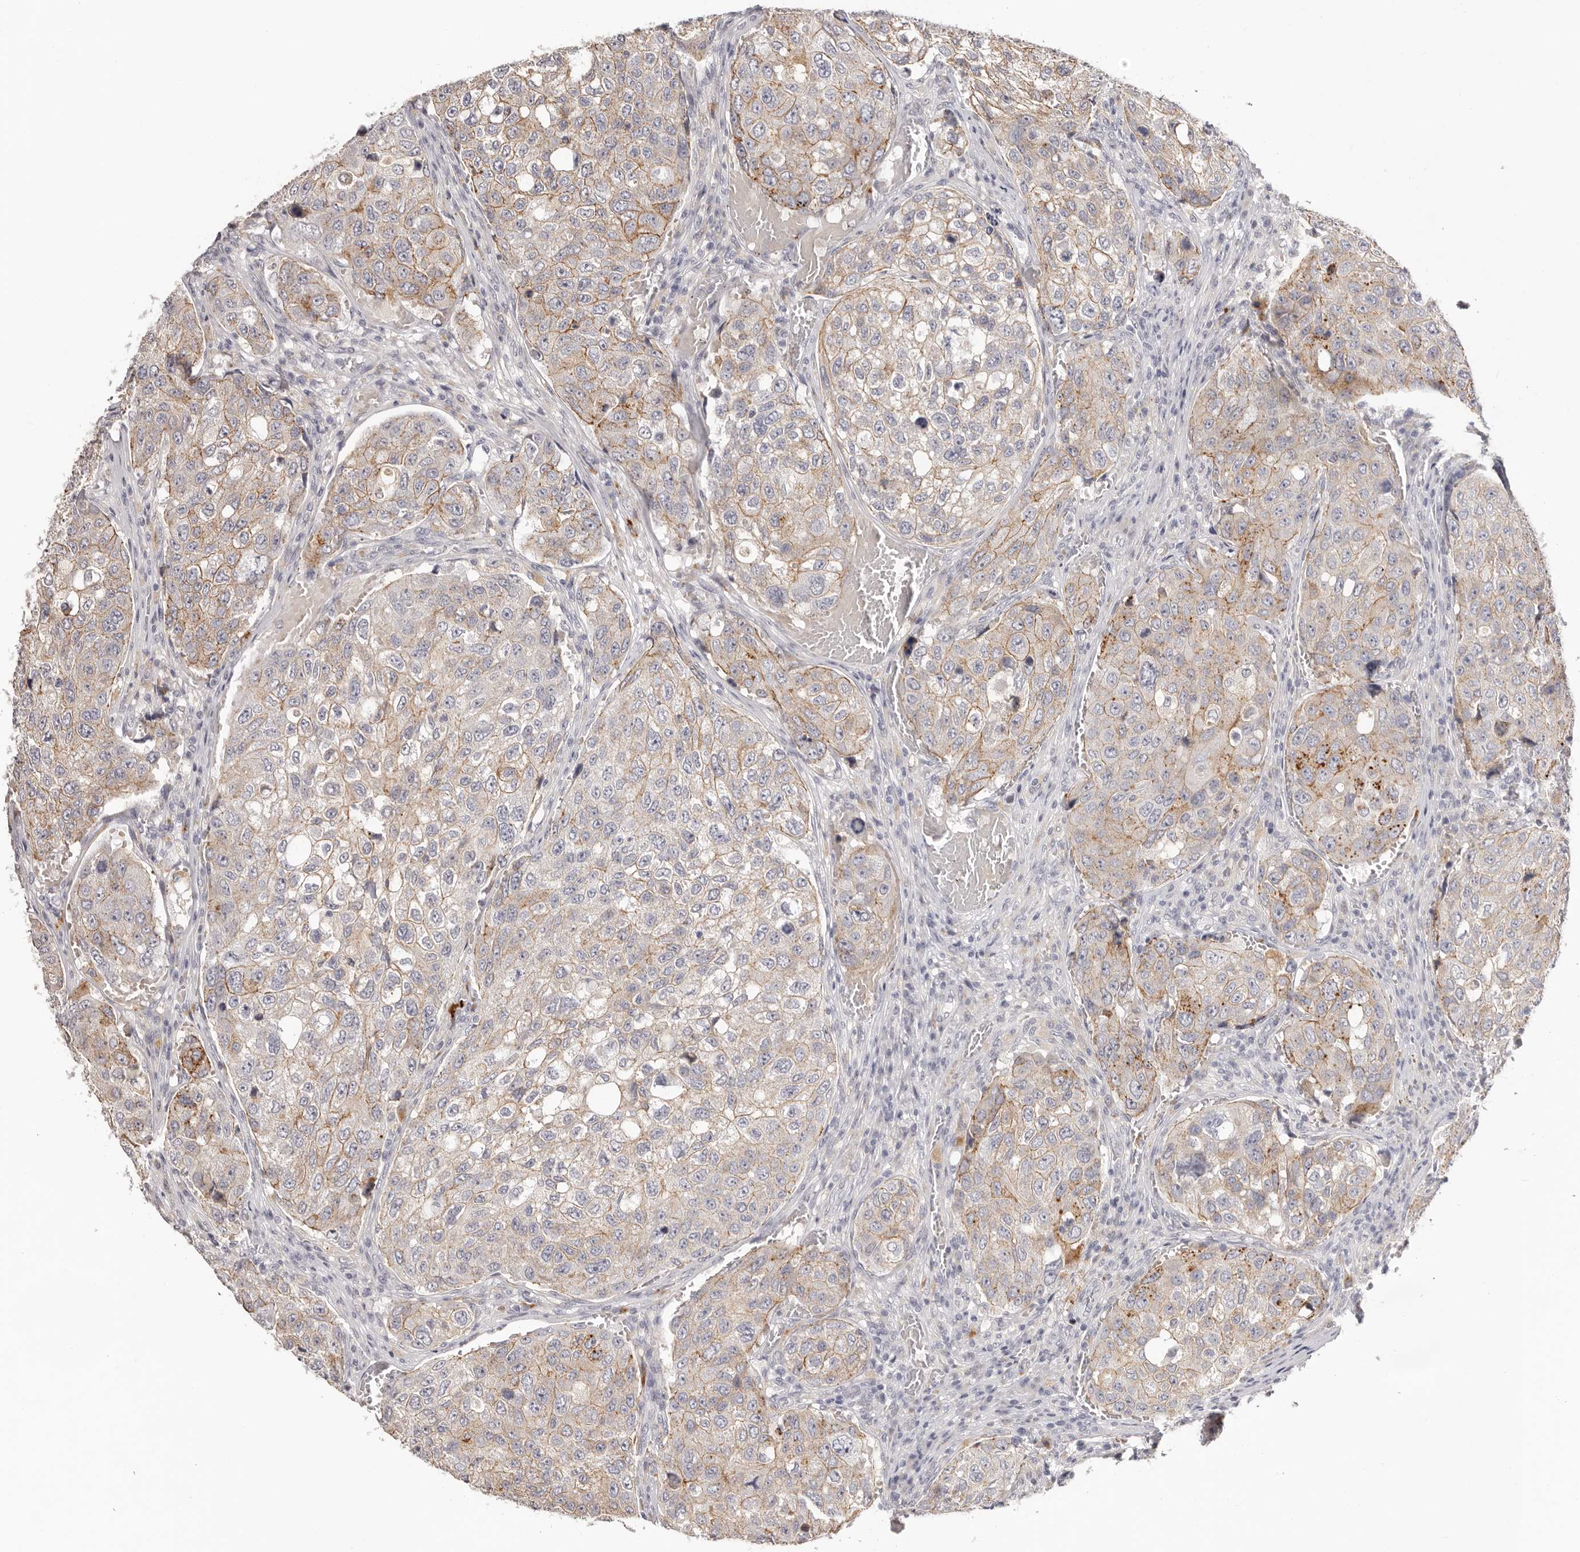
{"staining": {"intensity": "moderate", "quantity": "<25%", "location": "cytoplasmic/membranous"}, "tissue": "urothelial cancer", "cell_type": "Tumor cells", "image_type": "cancer", "snomed": [{"axis": "morphology", "description": "Urothelial carcinoma, High grade"}, {"axis": "topography", "description": "Lymph node"}, {"axis": "topography", "description": "Urinary bladder"}], "caption": "The histopathology image reveals a brown stain indicating the presence of a protein in the cytoplasmic/membranous of tumor cells in urothelial cancer. The staining was performed using DAB, with brown indicating positive protein expression. Nuclei are stained blue with hematoxylin.", "gene": "PCDHB6", "patient": {"sex": "male", "age": 51}}